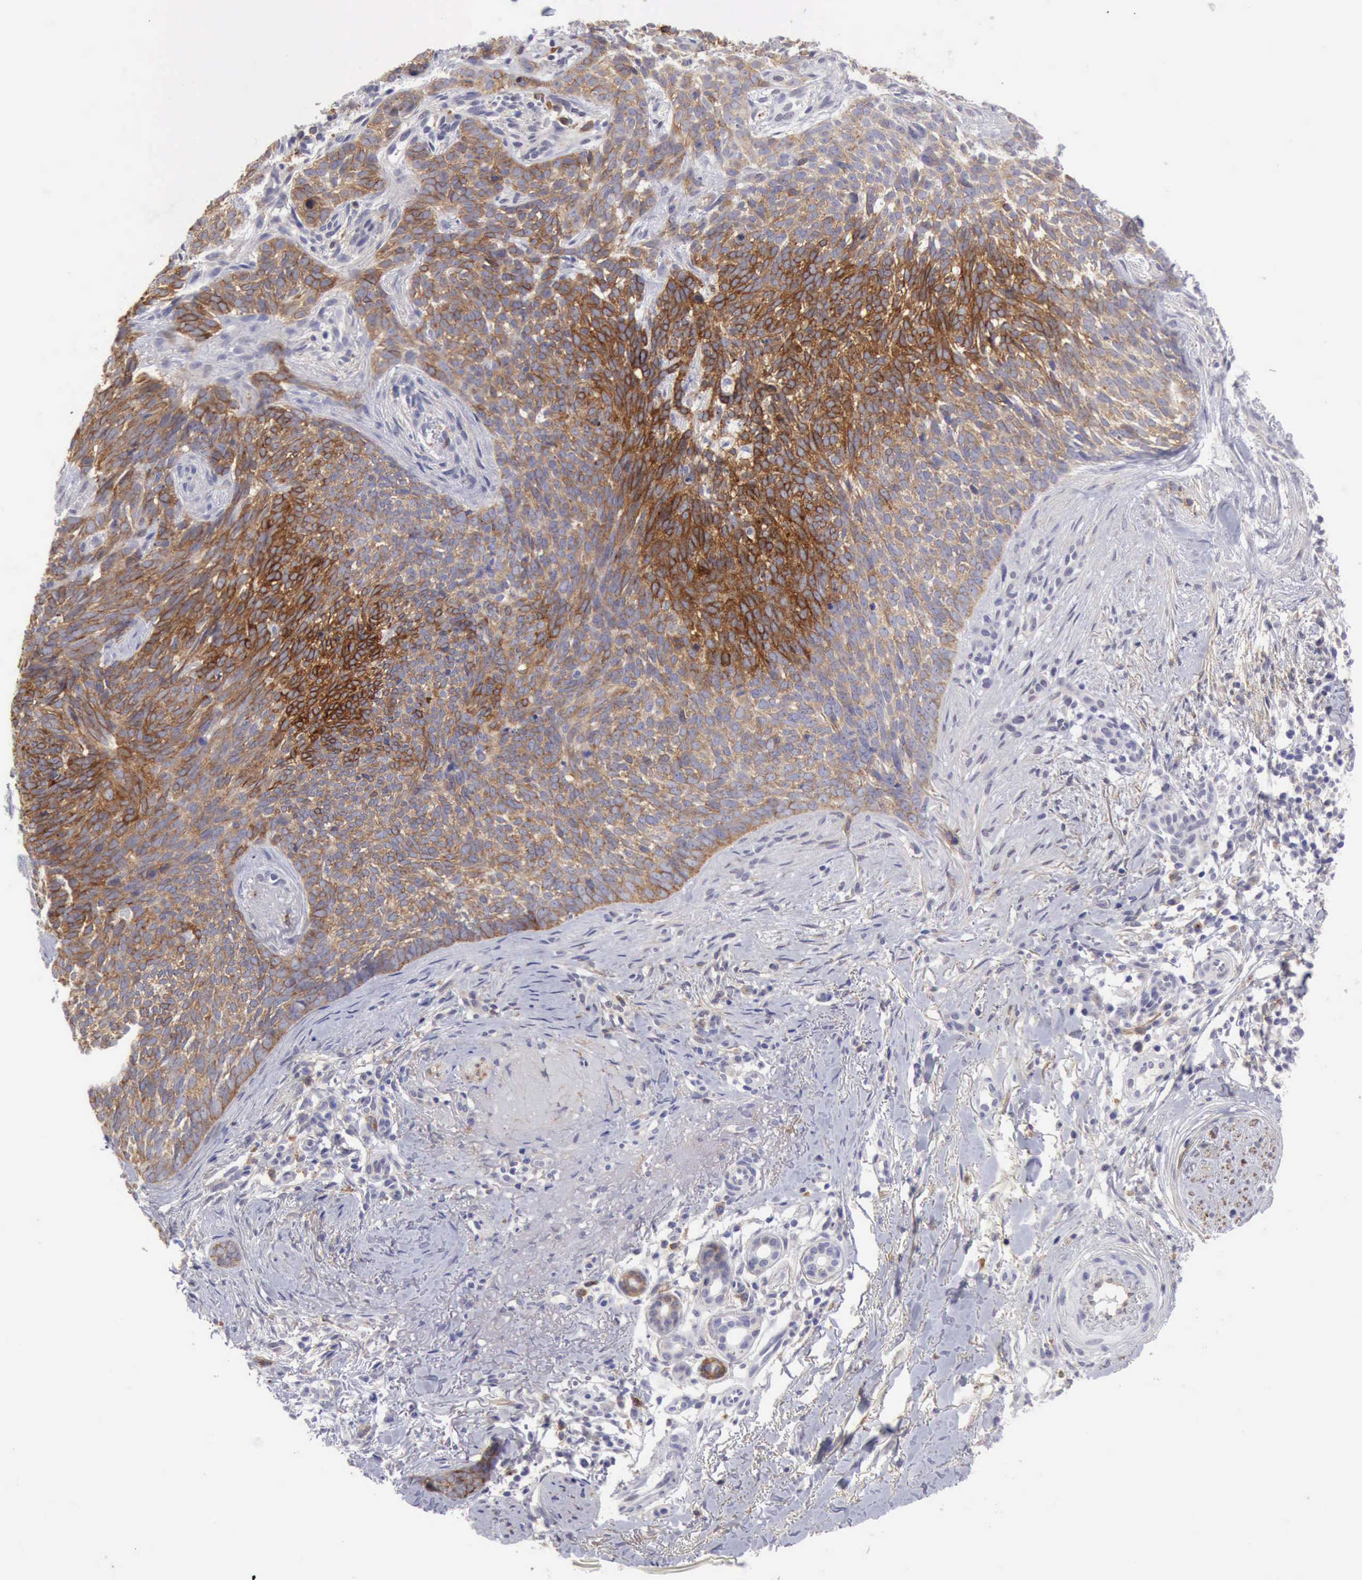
{"staining": {"intensity": "moderate", "quantity": ">75%", "location": "cytoplasmic/membranous"}, "tissue": "skin cancer", "cell_type": "Tumor cells", "image_type": "cancer", "snomed": [{"axis": "morphology", "description": "Basal cell carcinoma"}, {"axis": "topography", "description": "Skin"}], "caption": "Skin basal cell carcinoma stained for a protein displays moderate cytoplasmic/membranous positivity in tumor cells.", "gene": "TFRC", "patient": {"sex": "female", "age": 81}}